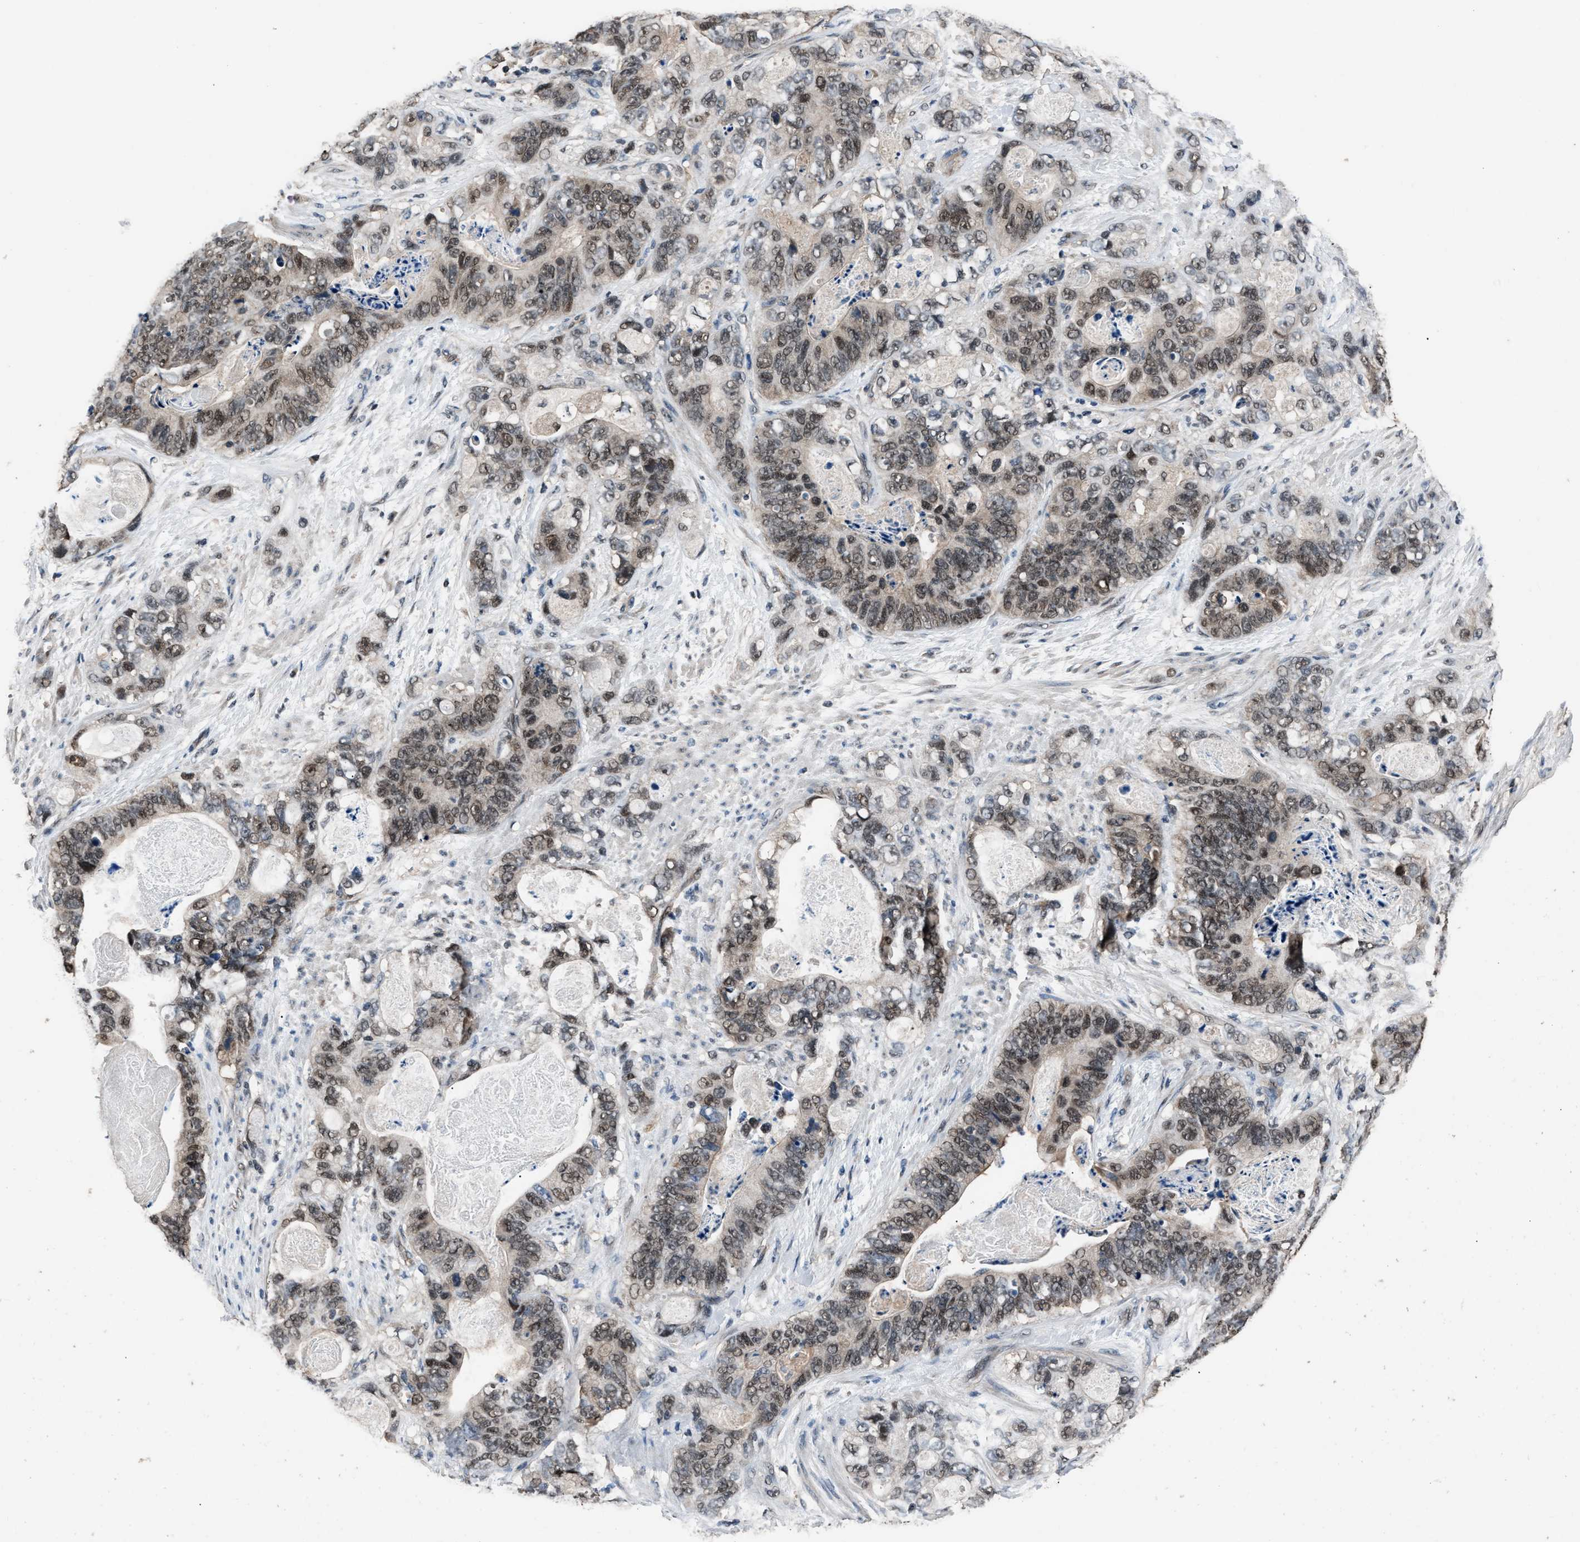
{"staining": {"intensity": "weak", "quantity": ">75%", "location": "nuclear"}, "tissue": "stomach cancer", "cell_type": "Tumor cells", "image_type": "cancer", "snomed": [{"axis": "morphology", "description": "Normal tissue, NOS"}, {"axis": "morphology", "description": "Adenocarcinoma, NOS"}, {"axis": "topography", "description": "Stomach"}], "caption": "Immunohistochemistry (IHC) image of neoplastic tissue: adenocarcinoma (stomach) stained using IHC exhibits low levels of weak protein expression localized specifically in the nuclear of tumor cells, appearing as a nuclear brown color.", "gene": "DFFA", "patient": {"sex": "female", "age": 89}}